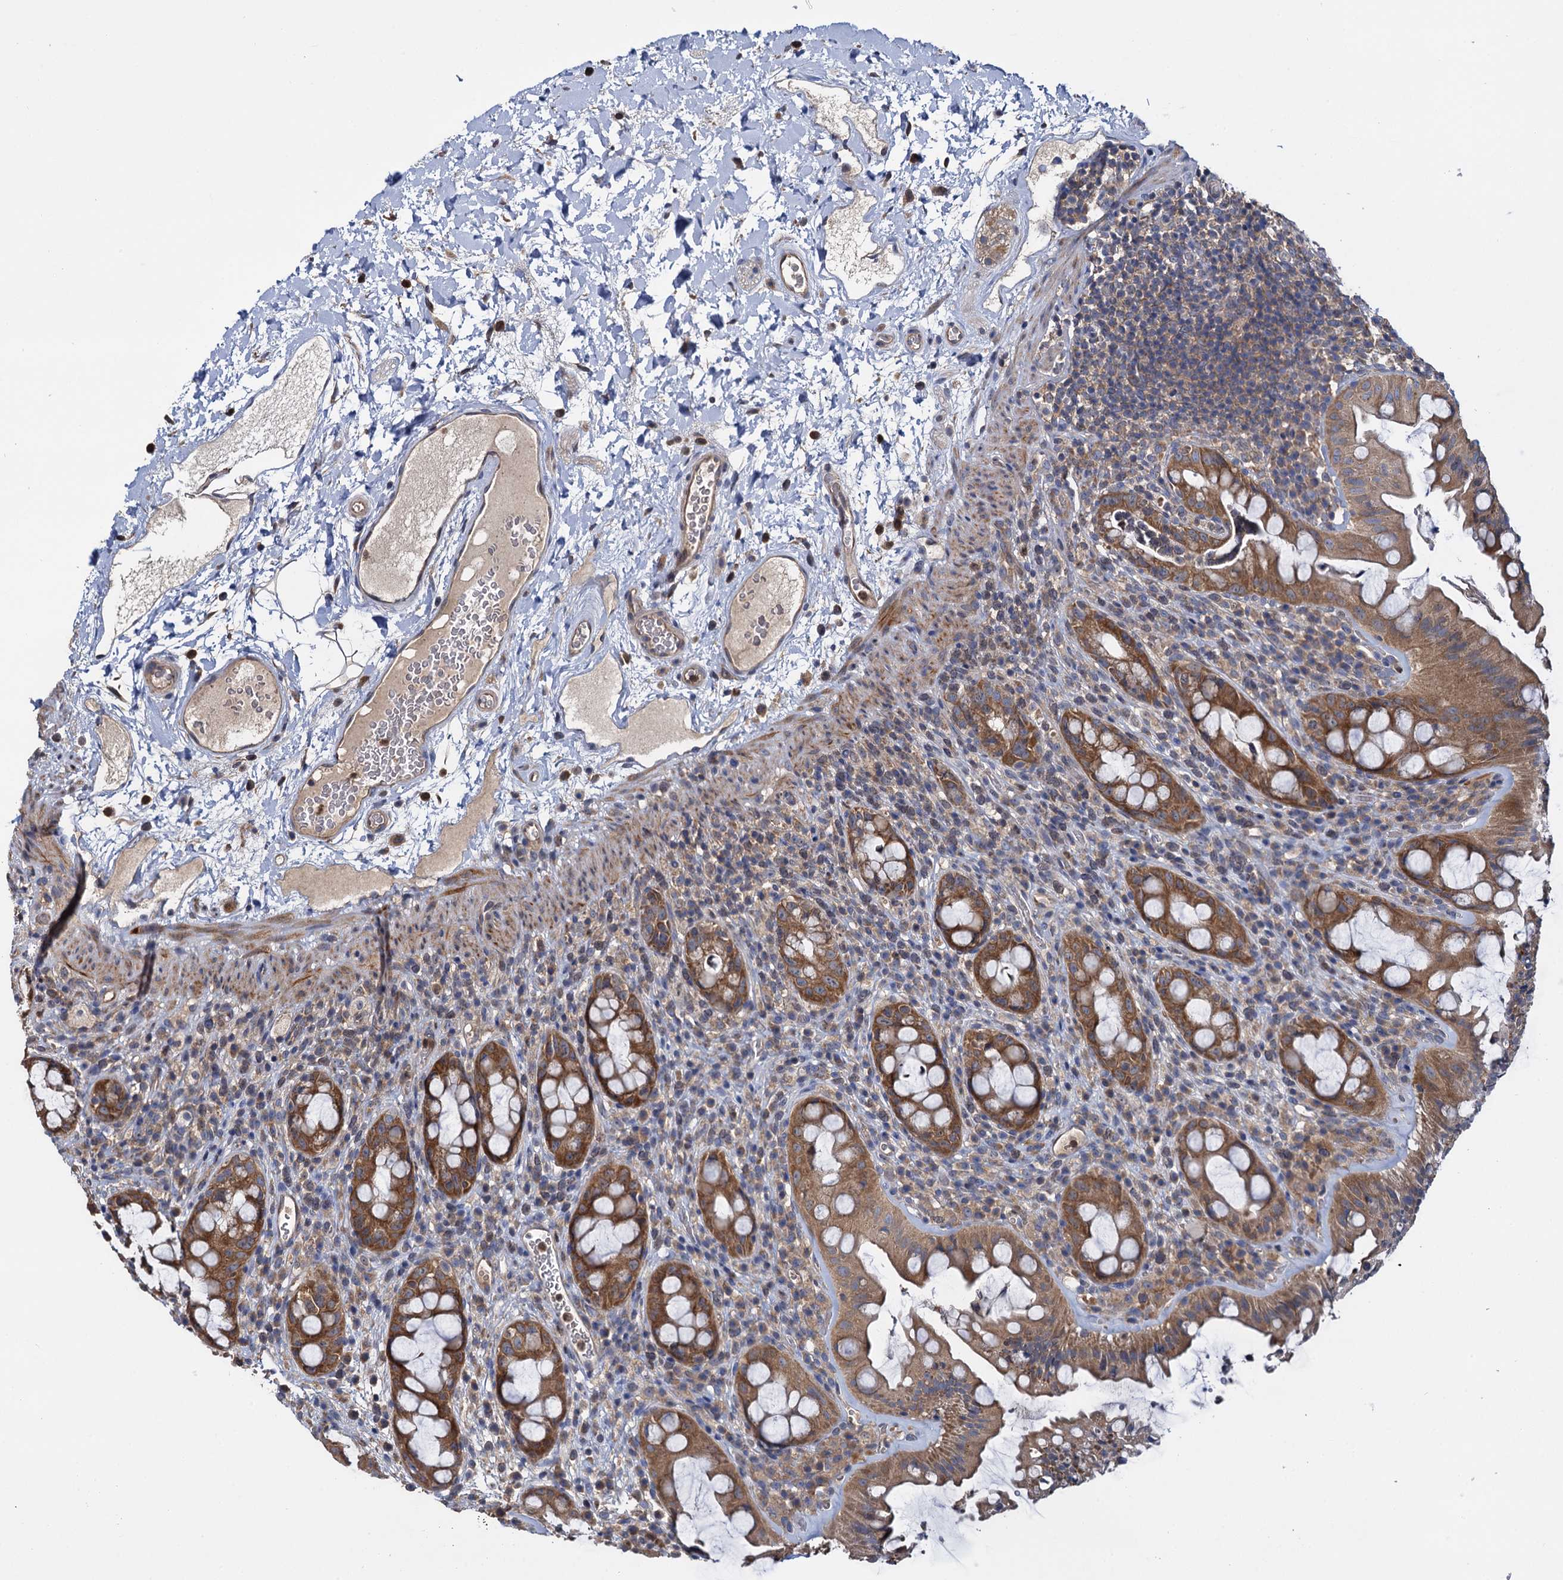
{"staining": {"intensity": "moderate", "quantity": ">75%", "location": "cytoplasmic/membranous"}, "tissue": "rectum", "cell_type": "Glandular cells", "image_type": "normal", "snomed": [{"axis": "morphology", "description": "Normal tissue, NOS"}, {"axis": "topography", "description": "Rectum"}], "caption": "Immunohistochemistry (IHC) micrograph of normal human rectum stained for a protein (brown), which exhibits medium levels of moderate cytoplasmic/membranous expression in about >75% of glandular cells.", "gene": "CEP192", "patient": {"sex": "female", "age": 57}}